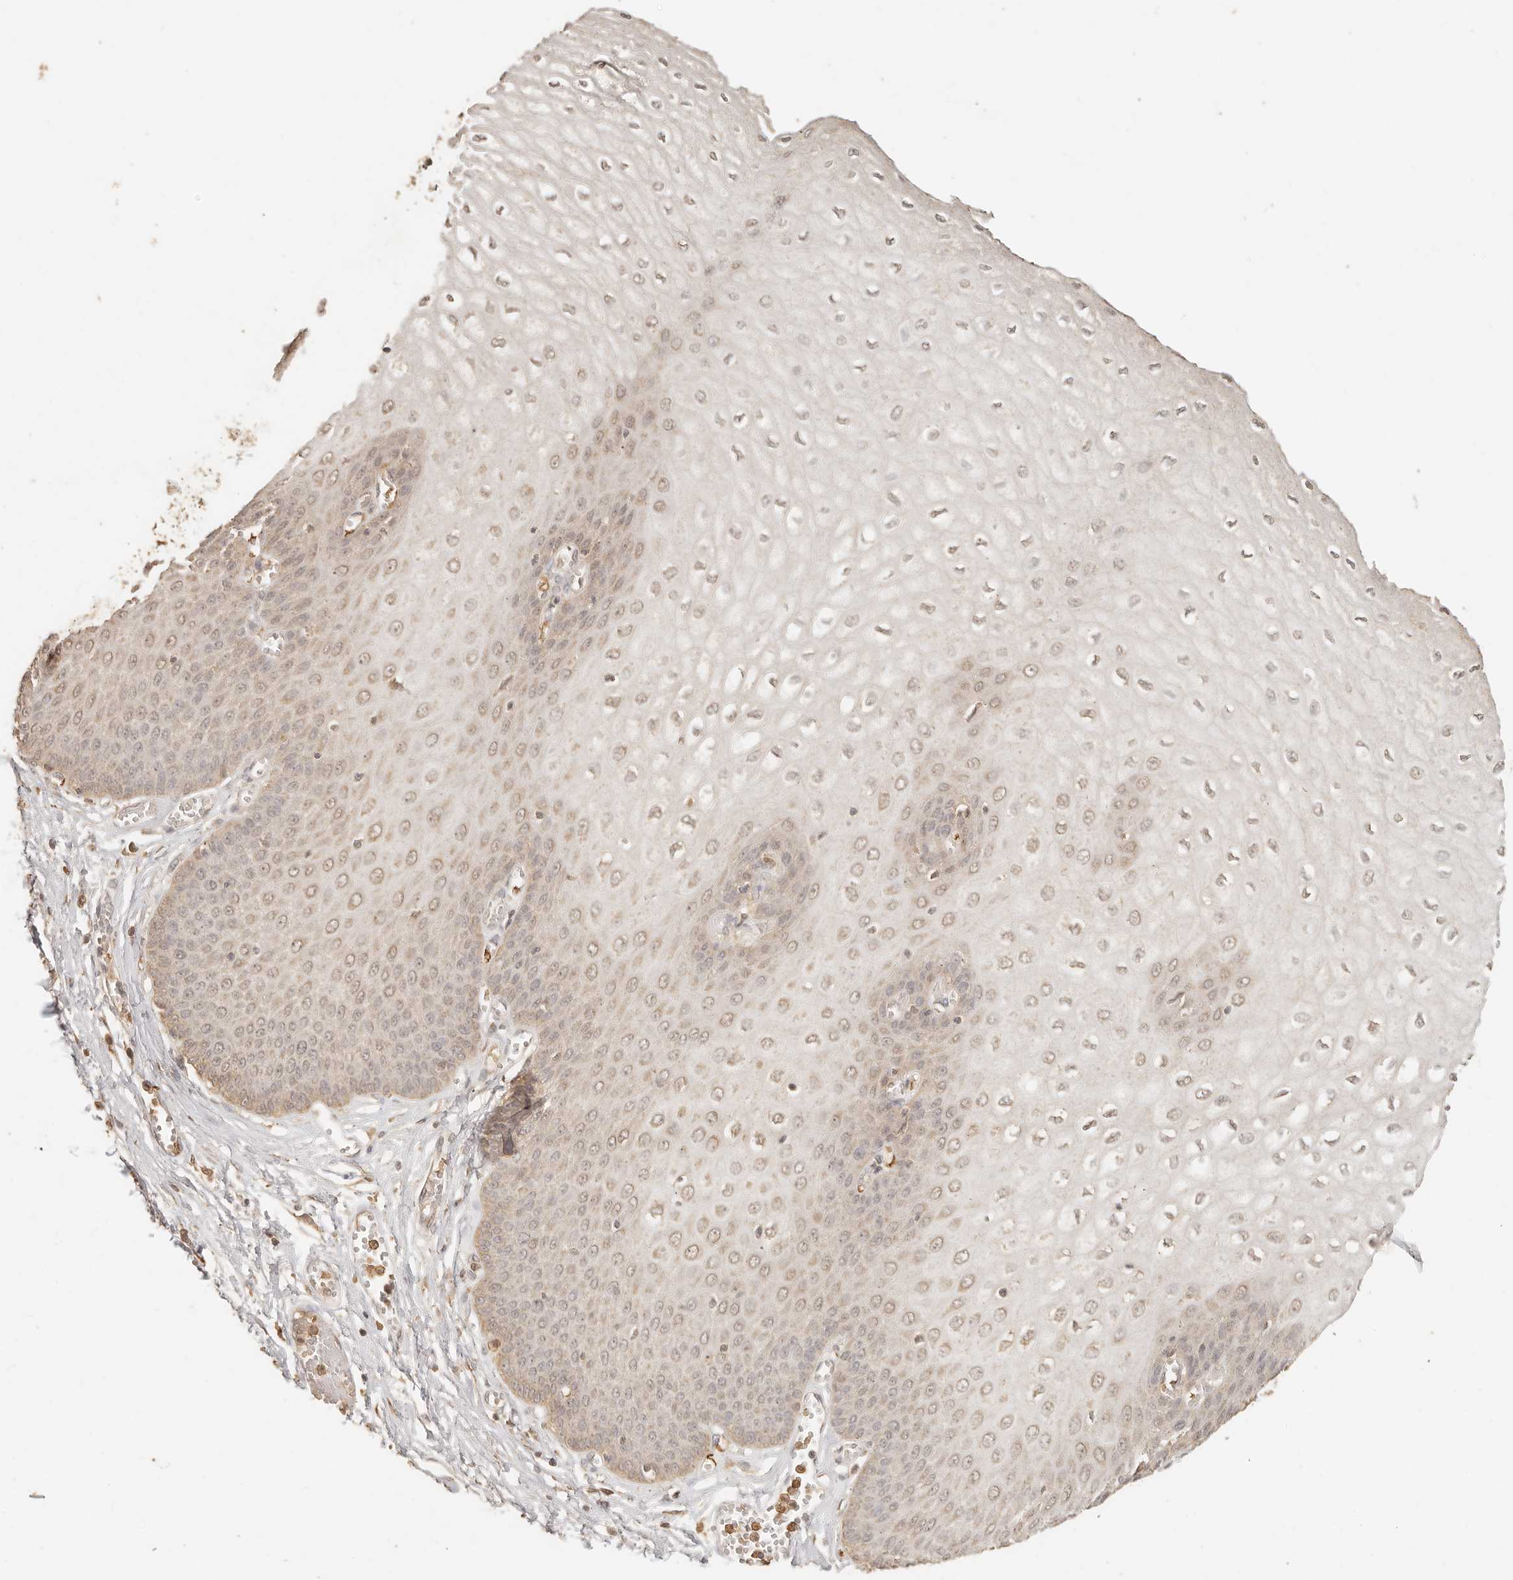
{"staining": {"intensity": "weak", "quantity": ">75%", "location": "cytoplasmic/membranous,nuclear"}, "tissue": "esophagus", "cell_type": "Squamous epithelial cells", "image_type": "normal", "snomed": [{"axis": "morphology", "description": "Normal tissue, NOS"}, {"axis": "topography", "description": "Esophagus"}], "caption": "Squamous epithelial cells exhibit weak cytoplasmic/membranous,nuclear expression in approximately >75% of cells in normal esophagus.", "gene": "INTS11", "patient": {"sex": "male", "age": 60}}